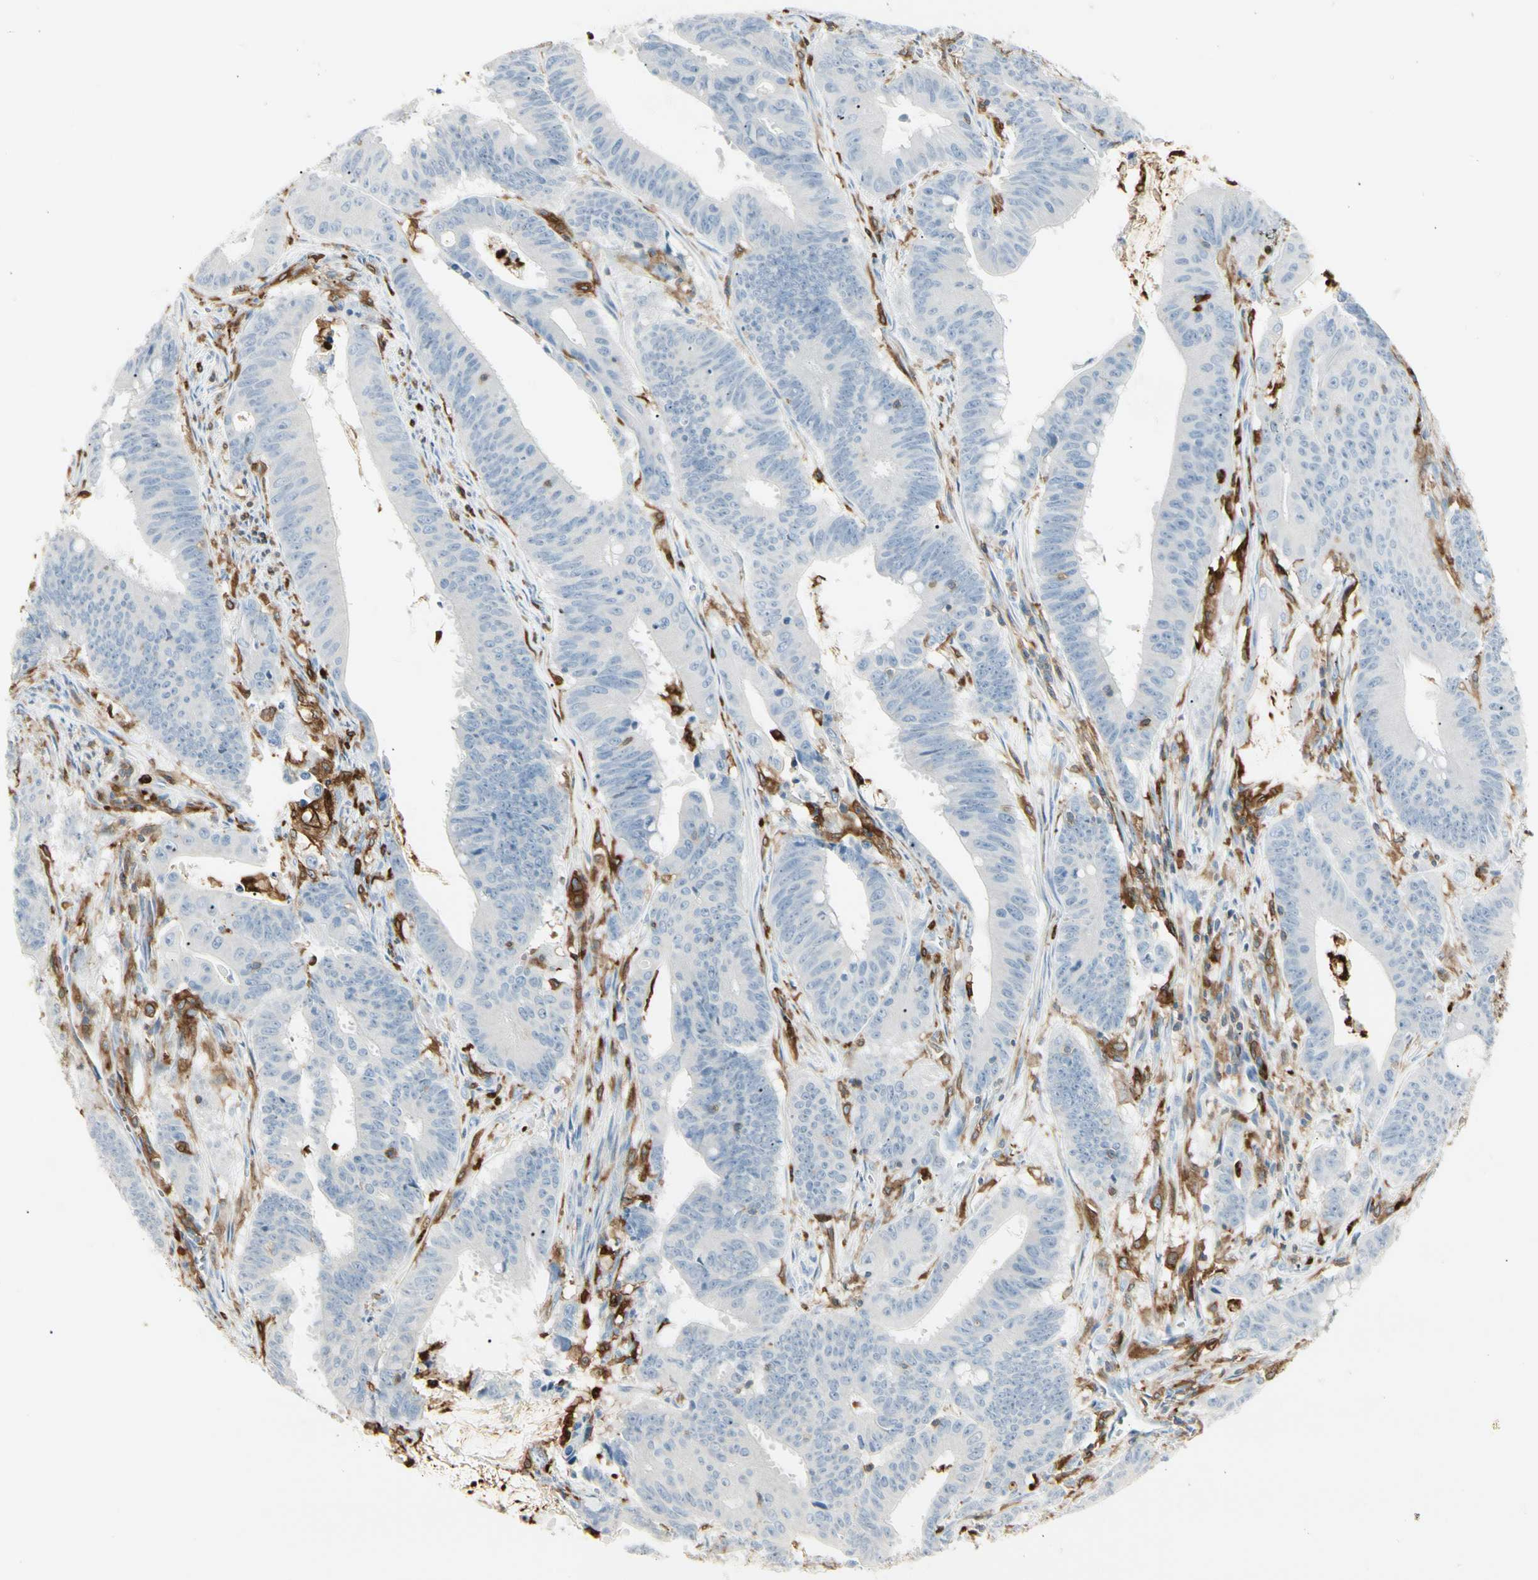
{"staining": {"intensity": "negative", "quantity": "none", "location": "none"}, "tissue": "colorectal cancer", "cell_type": "Tumor cells", "image_type": "cancer", "snomed": [{"axis": "morphology", "description": "Adenocarcinoma, NOS"}, {"axis": "topography", "description": "Colon"}], "caption": "Tumor cells are negative for protein expression in human colorectal adenocarcinoma.", "gene": "ITGB2", "patient": {"sex": "male", "age": 45}}